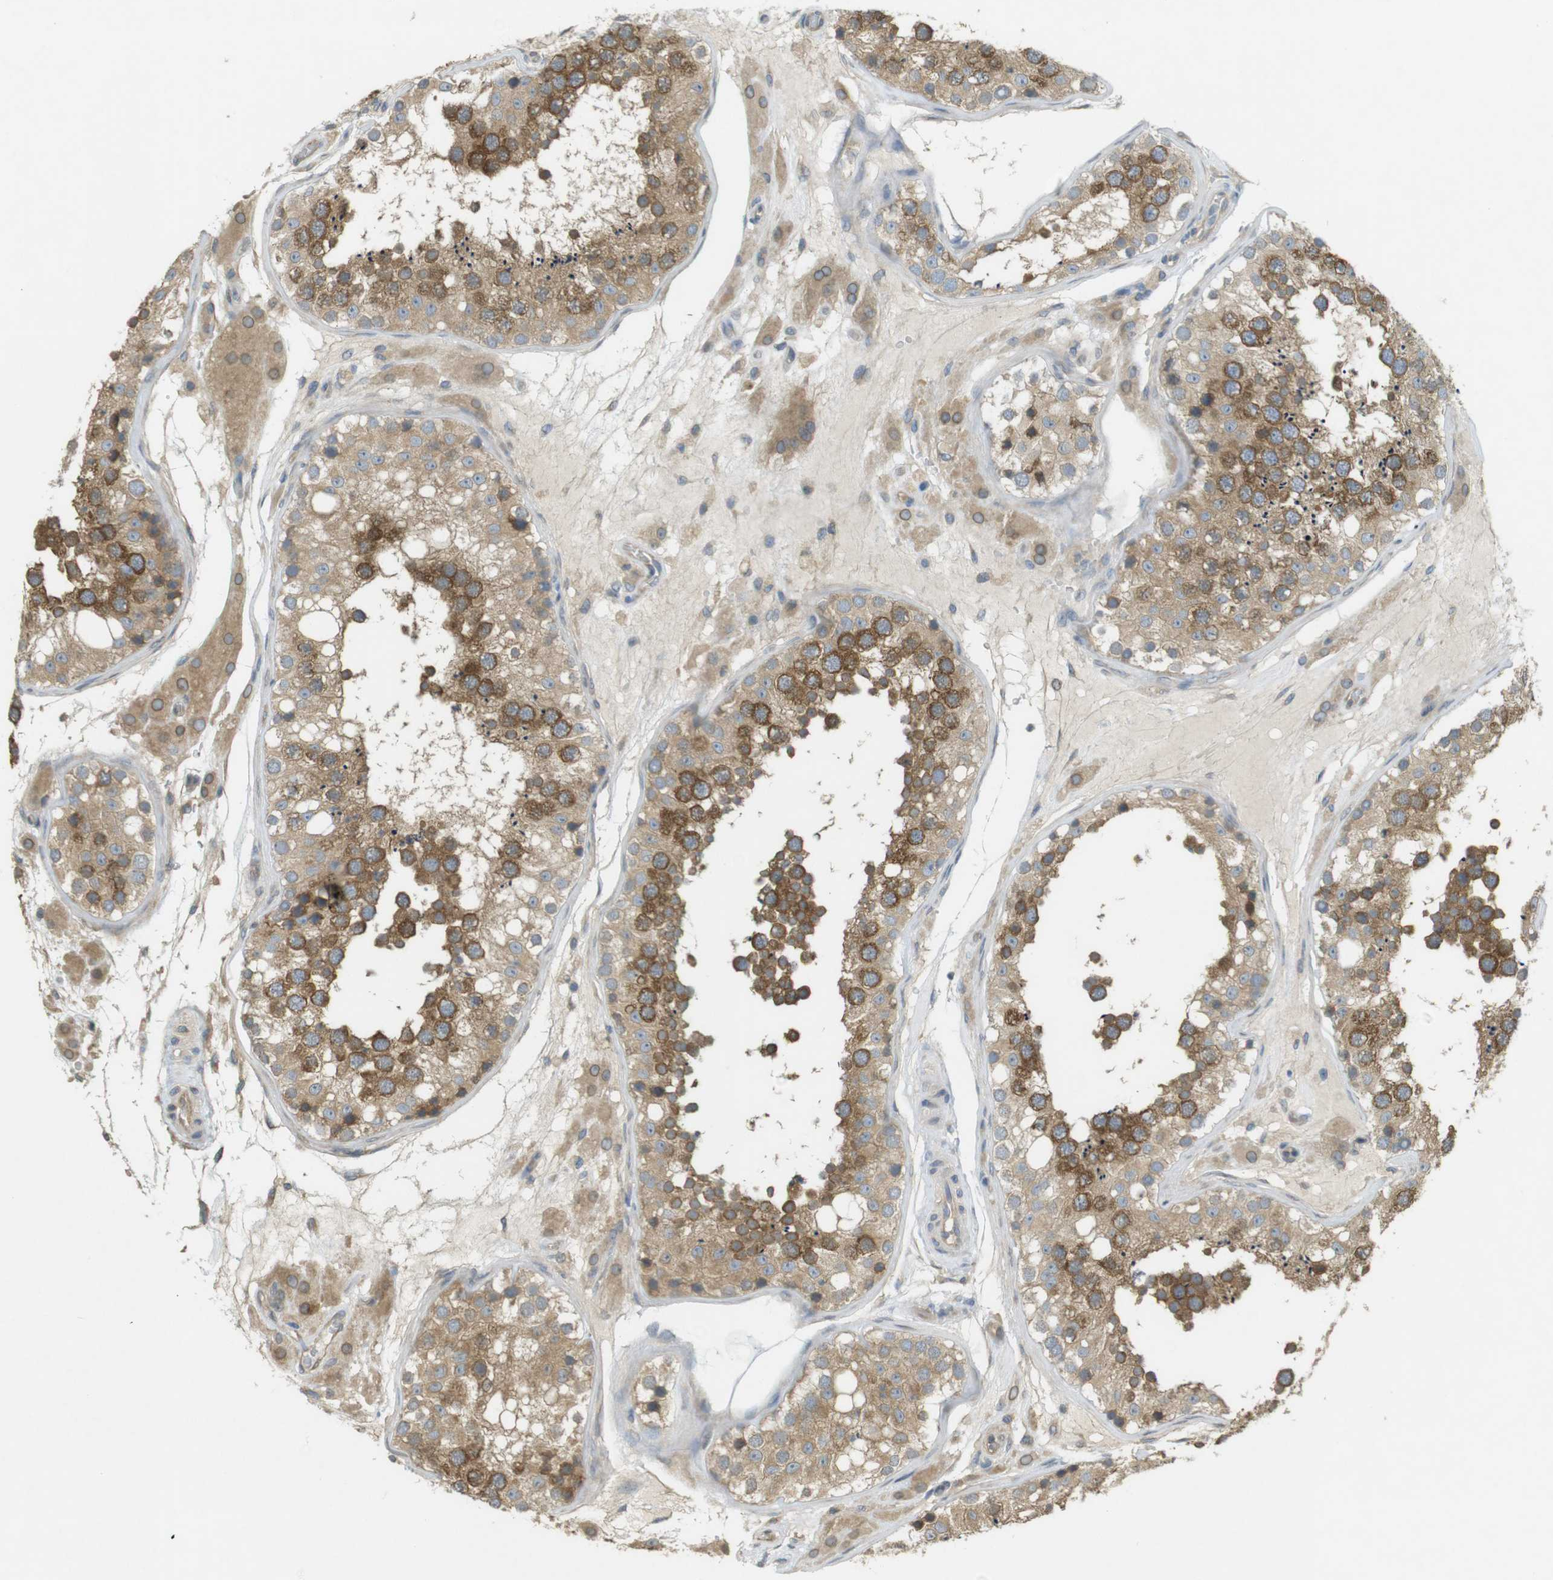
{"staining": {"intensity": "moderate", "quantity": ">75%", "location": "cytoplasmic/membranous"}, "tissue": "testis", "cell_type": "Cells in seminiferous ducts", "image_type": "normal", "snomed": [{"axis": "morphology", "description": "Normal tissue, NOS"}, {"axis": "topography", "description": "Testis"}], "caption": "Immunohistochemistry histopathology image of benign human testis stained for a protein (brown), which reveals medium levels of moderate cytoplasmic/membranous staining in about >75% of cells in seminiferous ducts.", "gene": "KIF5B", "patient": {"sex": "male", "age": 26}}